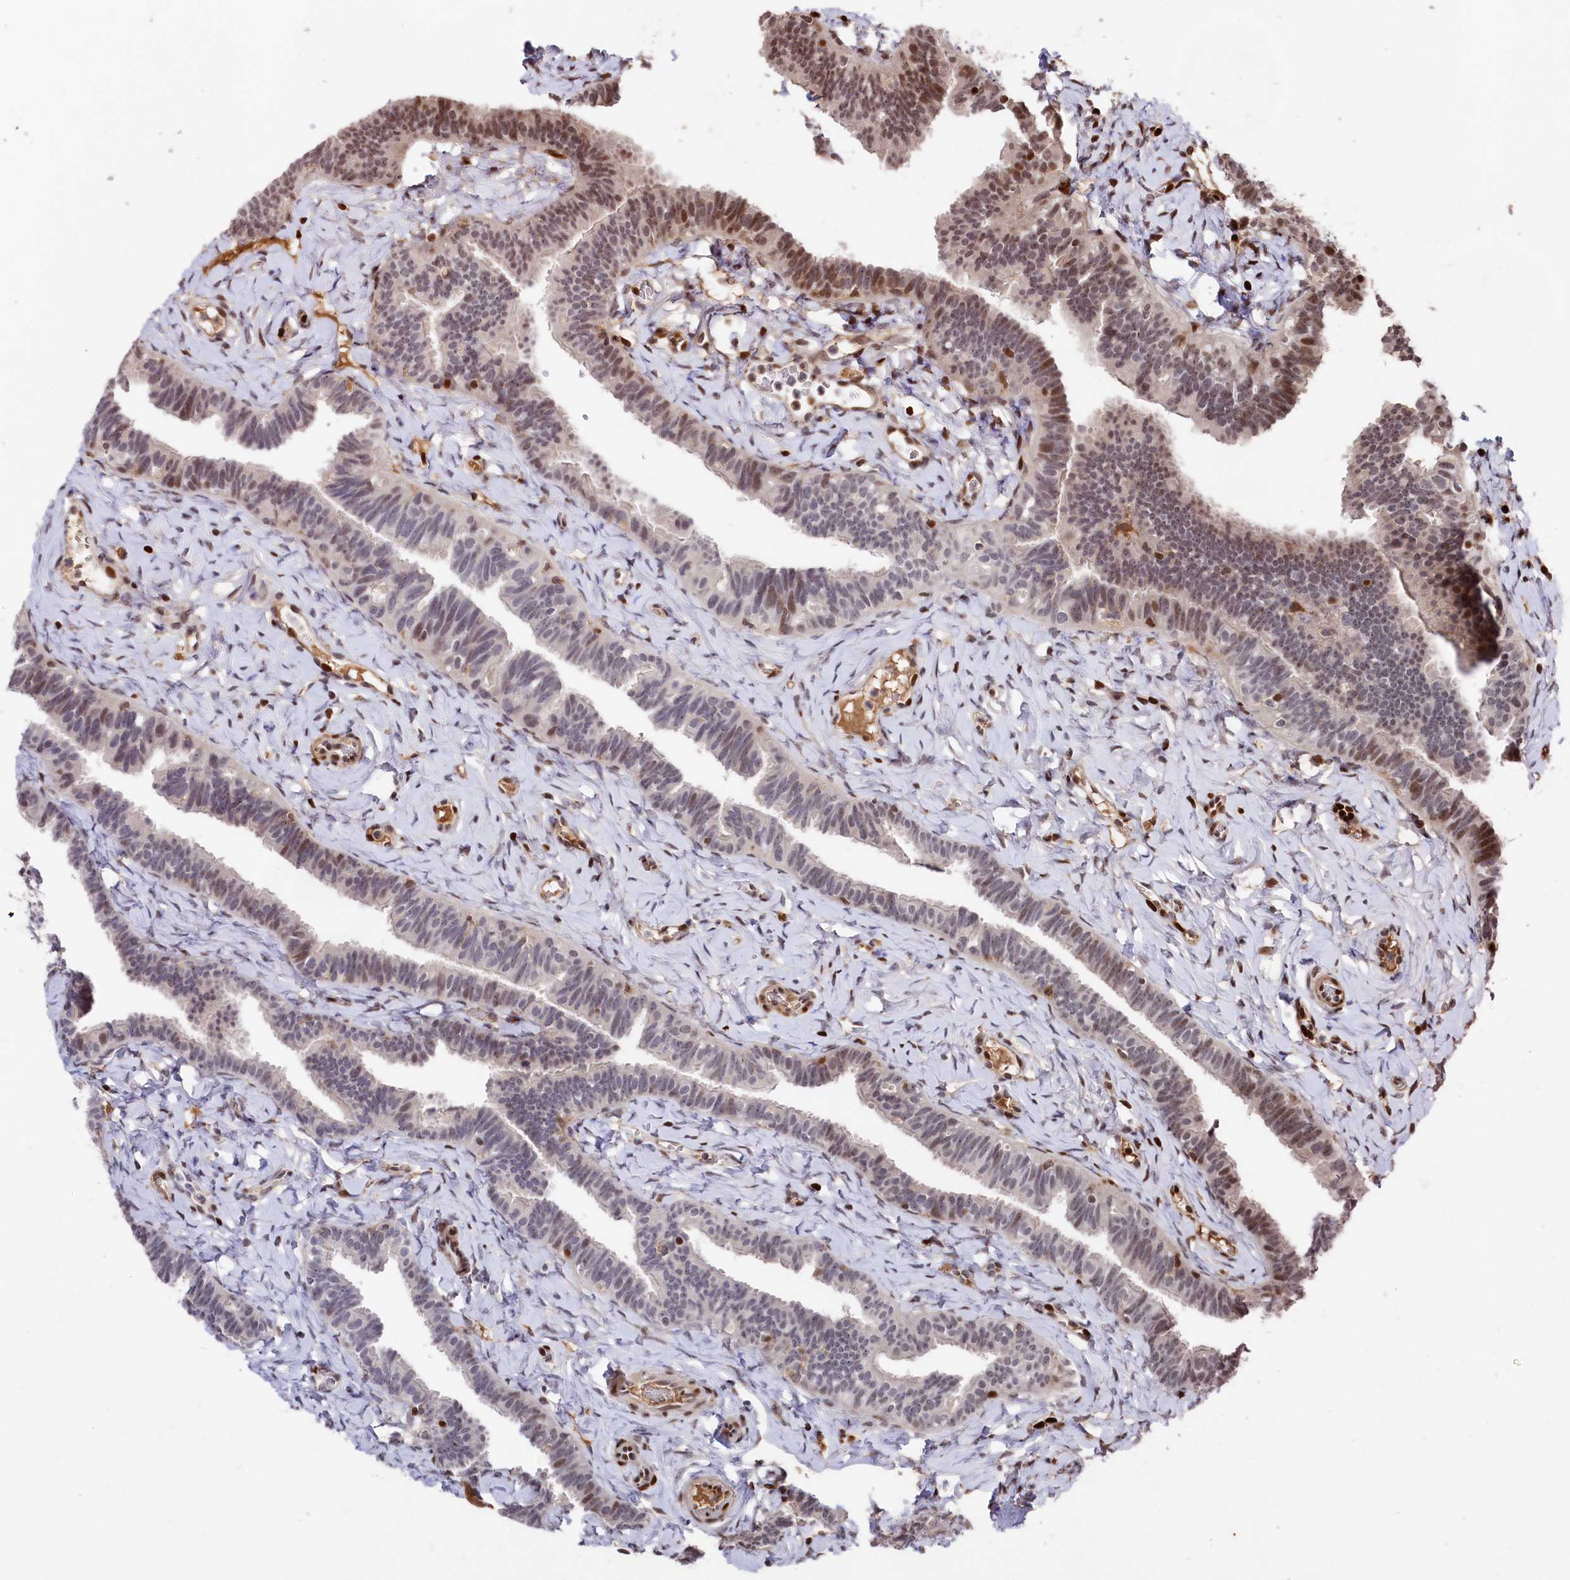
{"staining": {"intensity": "moderate", "quantity": "<25%", "location": "nuclear"}, "tissue": "fallopian tube", "cell_type": "Glandular cells", "image_type": "normal", "snomed": [{"axis": "morphology", "description": "Normal tissue, NOS"}, {"axis": "topography", "description": "Fallopian tube"}], "caption": "Fallopian tube stained with DAB (3,3'-diaminobenzidine) immunohistochemistry (IHC) exhibits low levels of moderate nuclear expression in about <25% of glandular cells. (Brightfield microscopy of DAB IHC at high magnification).", "gene": "MCF2L2", "patient": {"sex": "female", "age": 65}}